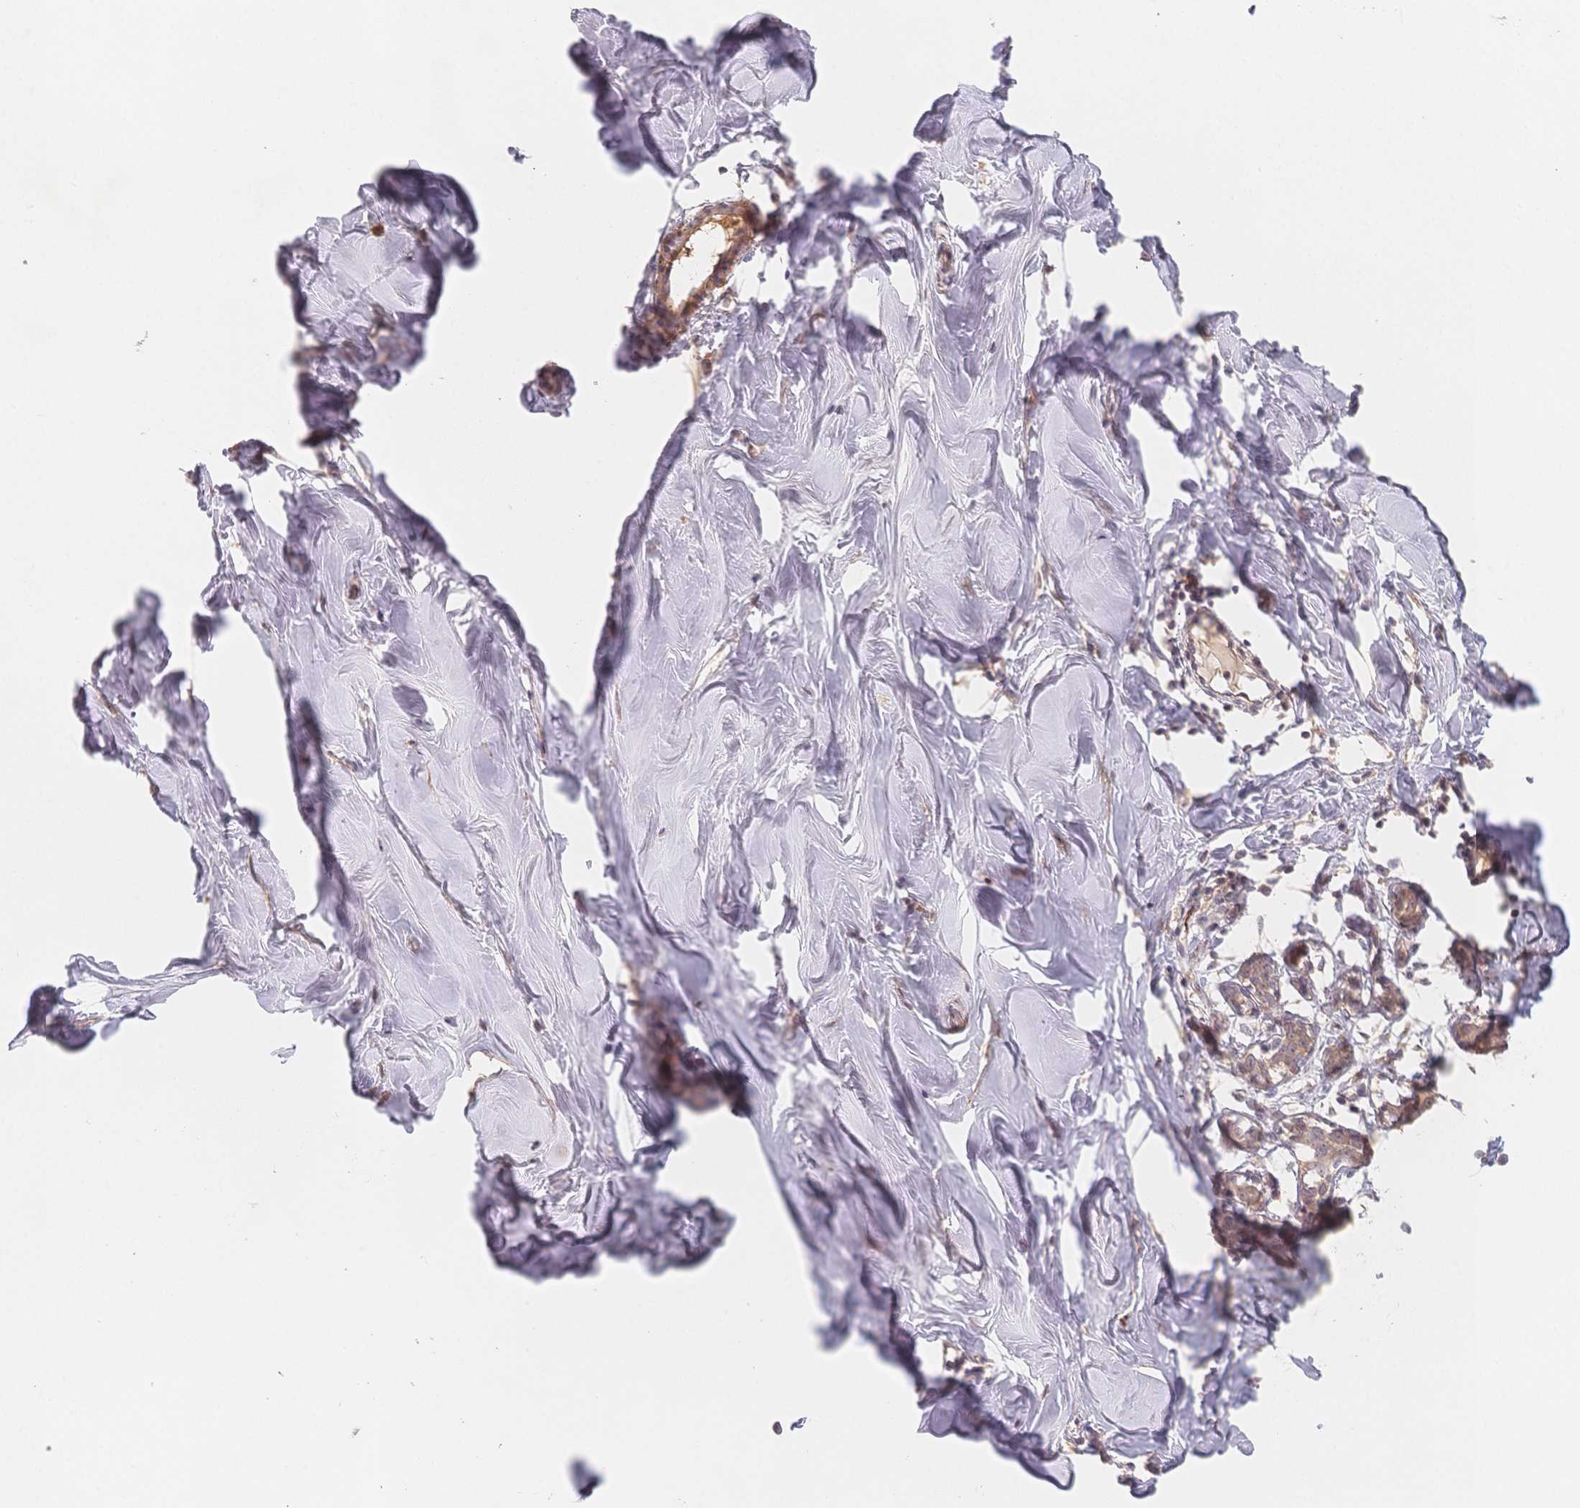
{"staining": {"intensity": "moderate", "quantity": ">75%", "location": "cytoplasmic/membranous"}, "tissue": "breast", "cell_type": "Adipocytes", "image_type": "normal", "snomed": [{"axis": "morphology", "description": "Normal tissue, NOS"}, {"axis": "topography", "description": "Breast"}], "caption": "Immunohistochemical staining of normal human breast reveals >75% levels of moderate cytoplasmic/membranous protein expression in approximately >75% of adipocytes.", "gene": "C12orf75", "patient": {"sex": "female", "age": 27}}